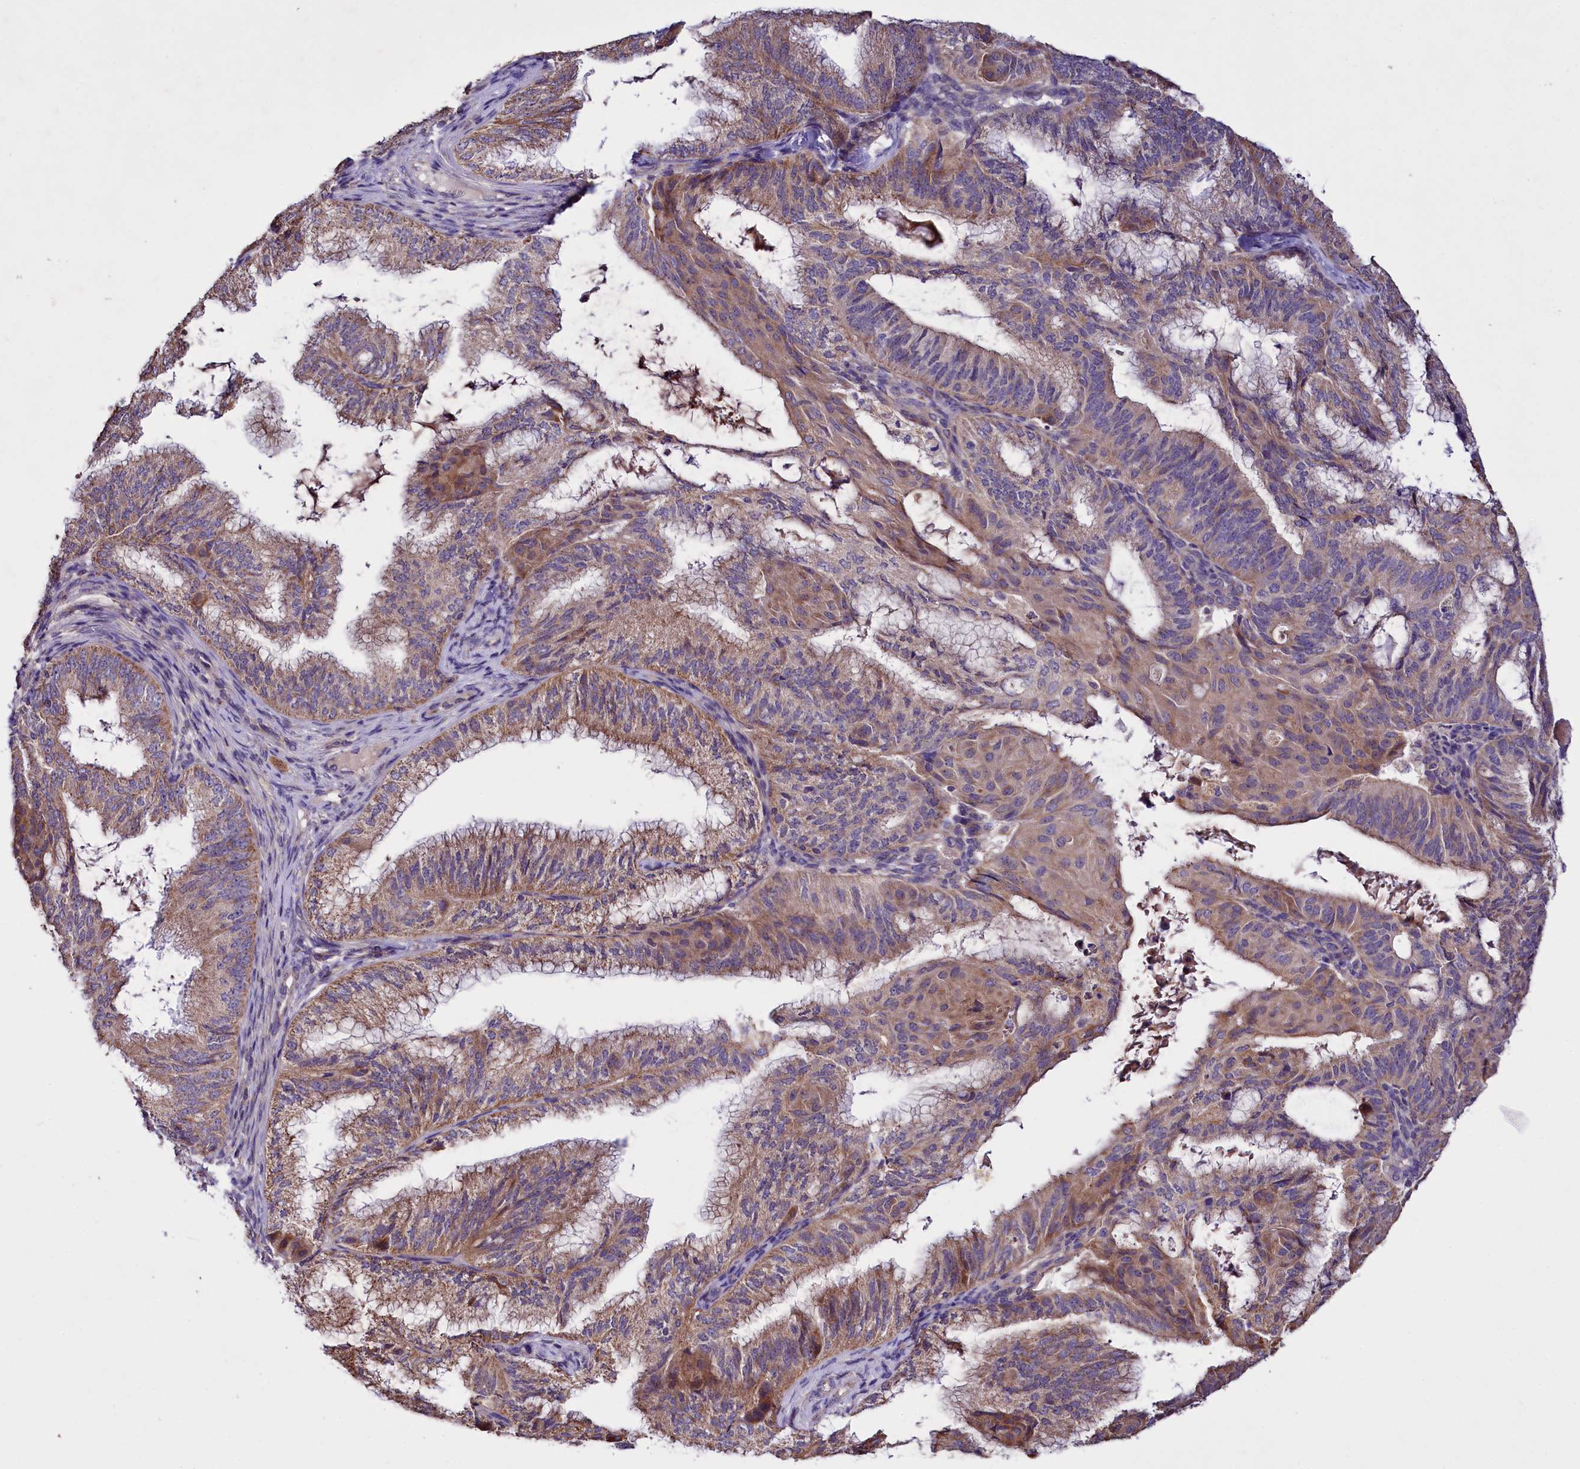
{"staining": {"intensity": "moderate", "quantity": "<25%", "location": "cytoplasmic/membranous"}, "tissue": "endometrial cancer", "cell_type": "Tumor cells", "image_type": "cancer", "snomed": [{"axis": "morphology", "description": "Adenocarcinoma, NOS"}, {"axis": "topography", "description": "Endometrium"}], "caption": "There is low levels of moderate cytoplasmic/membranous expression in tumor cells of endometrial adenocarcinoma, as demonstrated by immunohistochemical staining (brown color).", "gene": "ZNF45", "patient": {"sex": "female", "age": 49}}